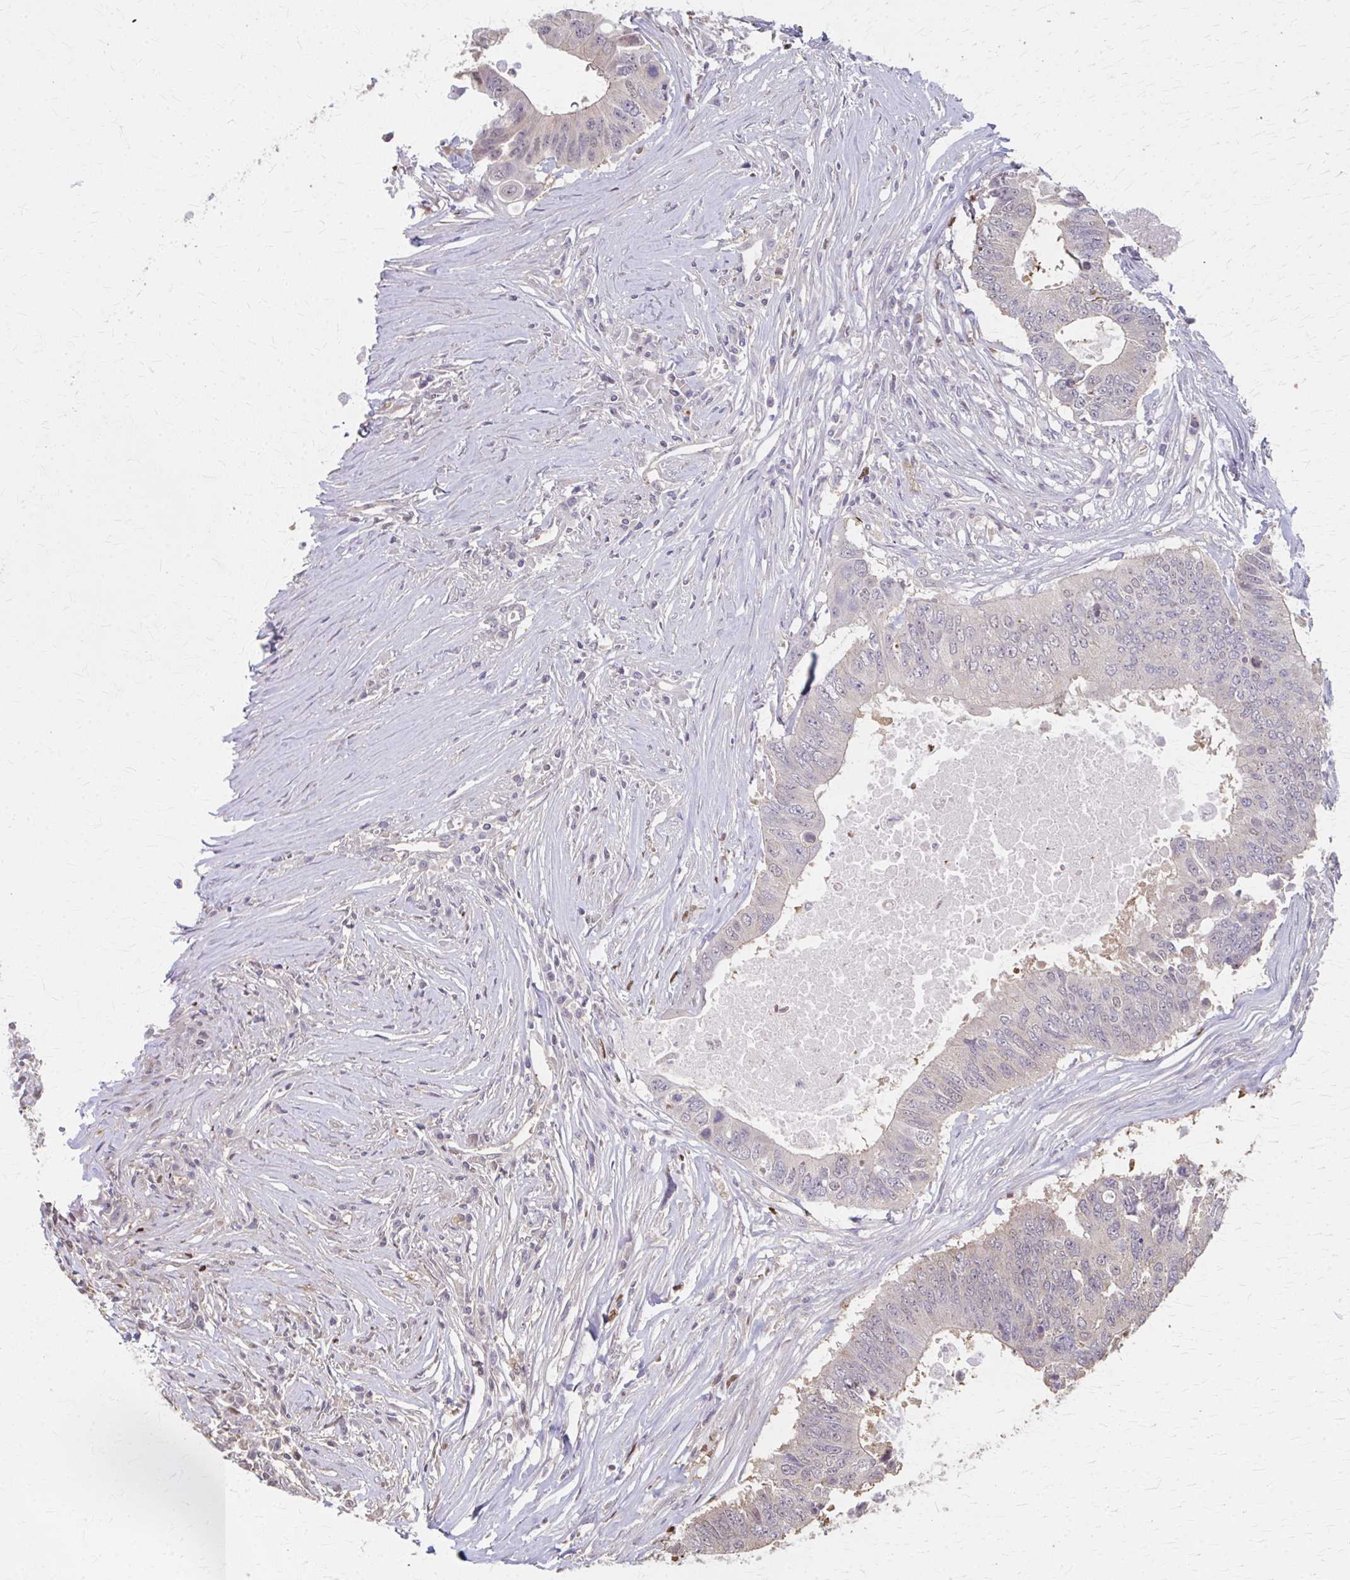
{"staining": {"intensity": "negative", "quantity": "none", "location": "none"}, "tissue": "colorectal cancer", "cell_type": "Tumor cells", "image_type": "cancer", "snomed": [{"axis": "morphology", "description": "Adenocarcinoma, NOS"}, {"axis": "topography", "description": "Colon"}], "caption": "This is an immunohistochemistry (IHC) photomicrograph of colorectal adenocarcinoma. There is no positivity in tumor cells.", "gene": "RABGAP1L", "patient": {"sex": "male", "age": 71}}